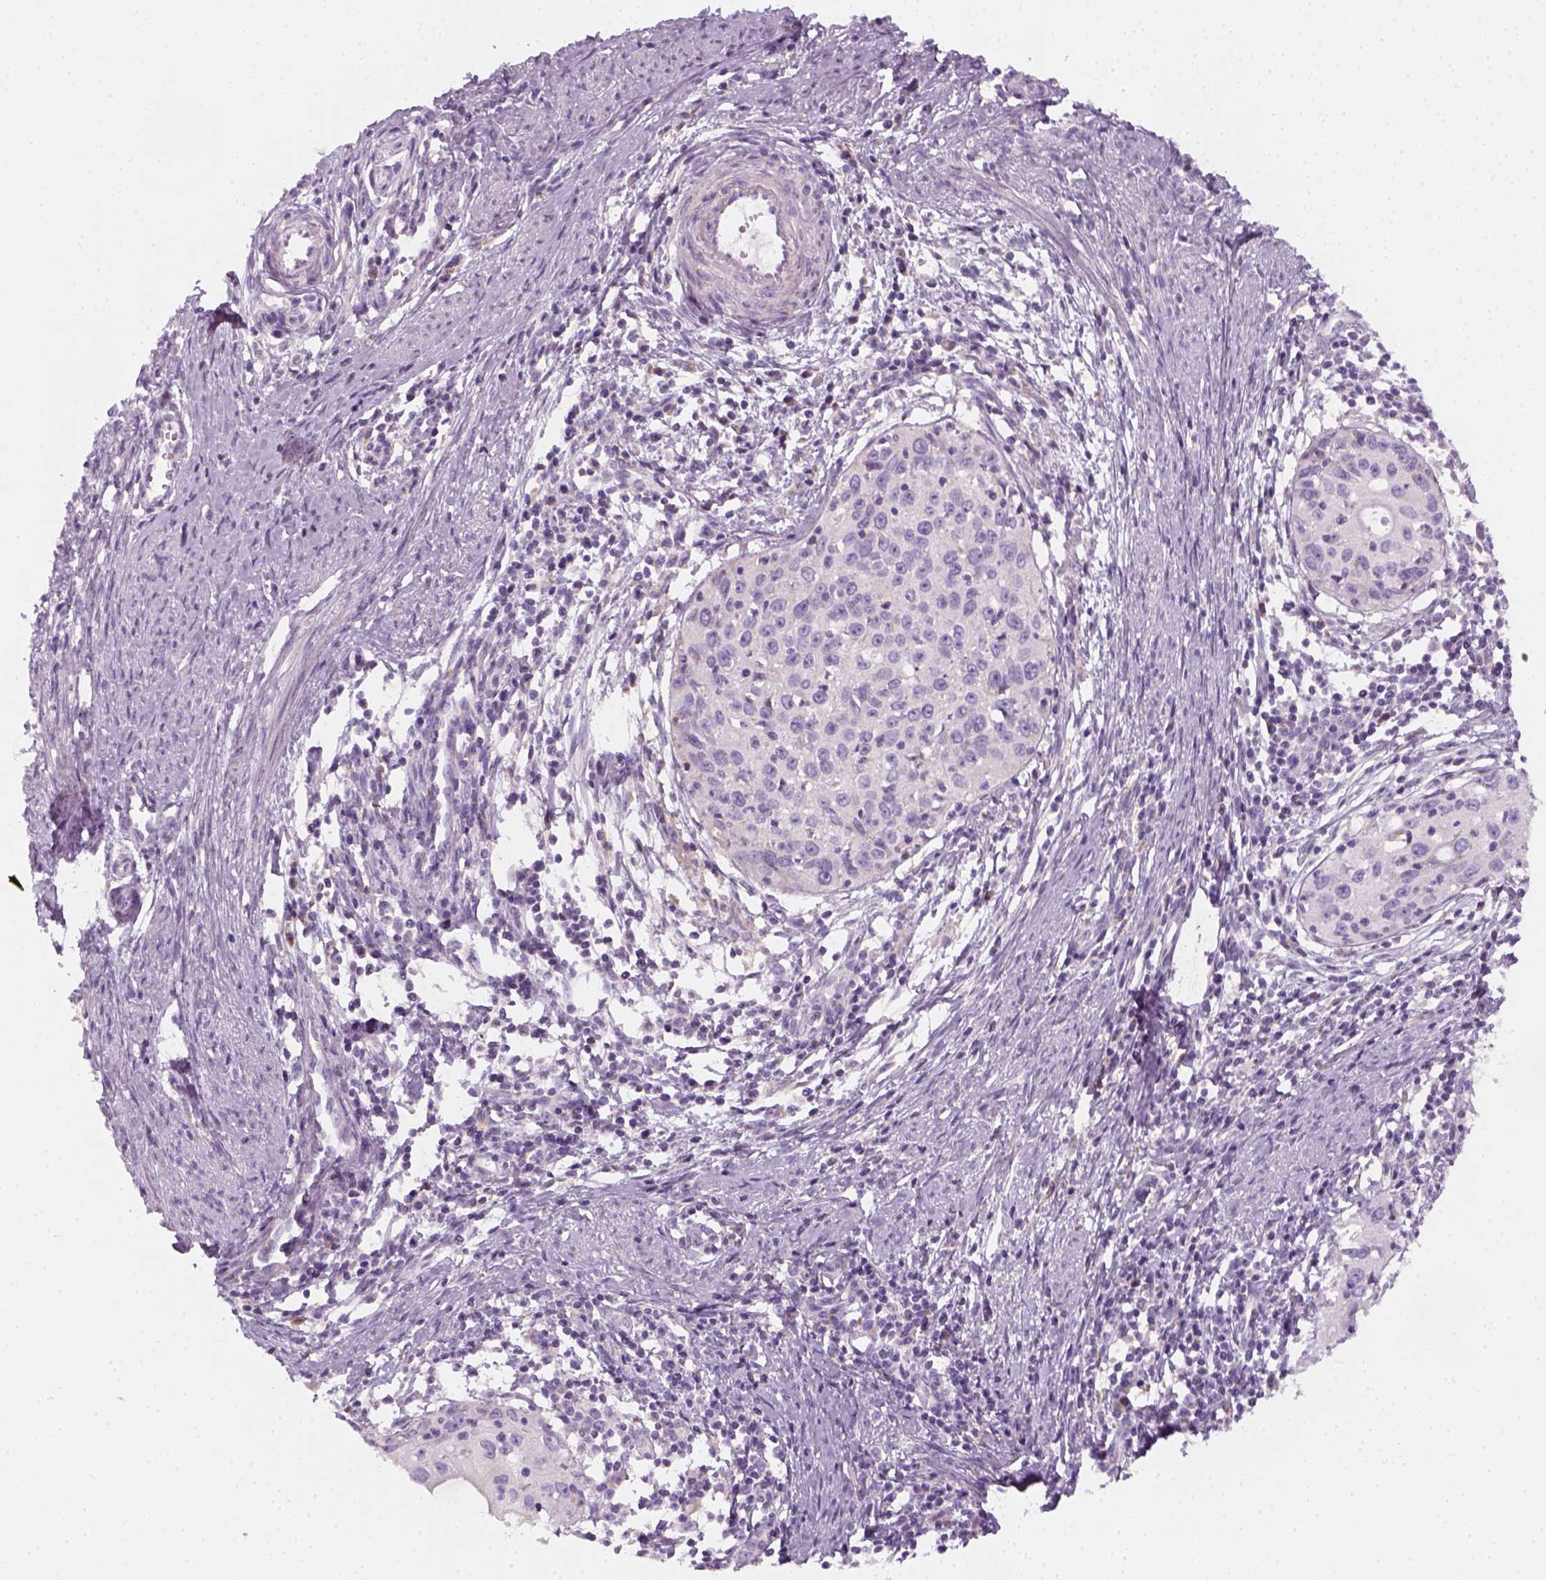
{"staining": {"intensity": "negative", "quantity": "none", "location": "none"}, "tissue": "cervical cancer", "cell_type": "Tumor cells", "image_type": "cancer", "snomed": [{"axis": "morphology", "description": "Squamous cell carcinoma, NOS"}, {"axis": "topography", "description": "Cervix"}], "caption": "This is an immunohistochemistry histopathology image of cervical squamous cell carcinoma. There is no expression in tumor cells.", "gene": "AWAT2", "patient": {"sex": "female", "age": 40}}